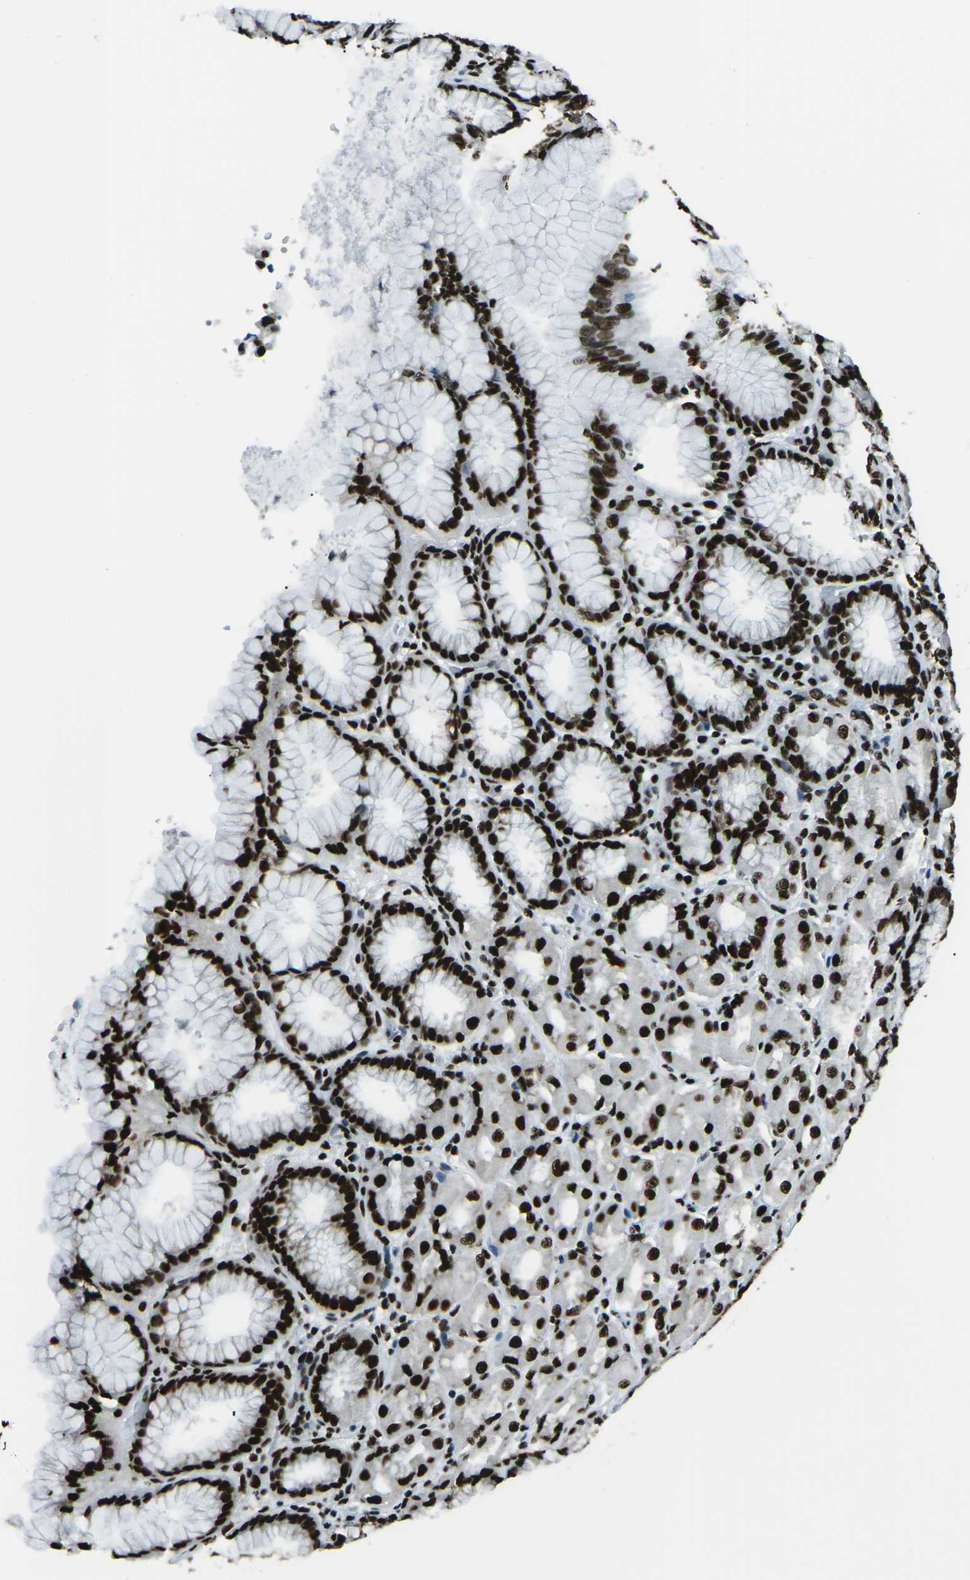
{"staining": {"intensity": "strong", "quantity": ">75%", "location": "nuclear"}, "tissue": "stomach", "cell_type": "Glandular cells", "image_type": "normal", "snomed": [{"axis": "morphology", "description": "Normal tissue, NOS"}, {"axis": "topography", "description": "Stomach, upper"}], "caption": "Immunohistochemistry (DAB (3,3'-diaminobenzidine)) staining of benign human stomach displays strong nuclear protein positivity in approximately >75% of glandular cells.", "gene": "HNRNPL", "patient": {"sex": "female", "age": 56}}